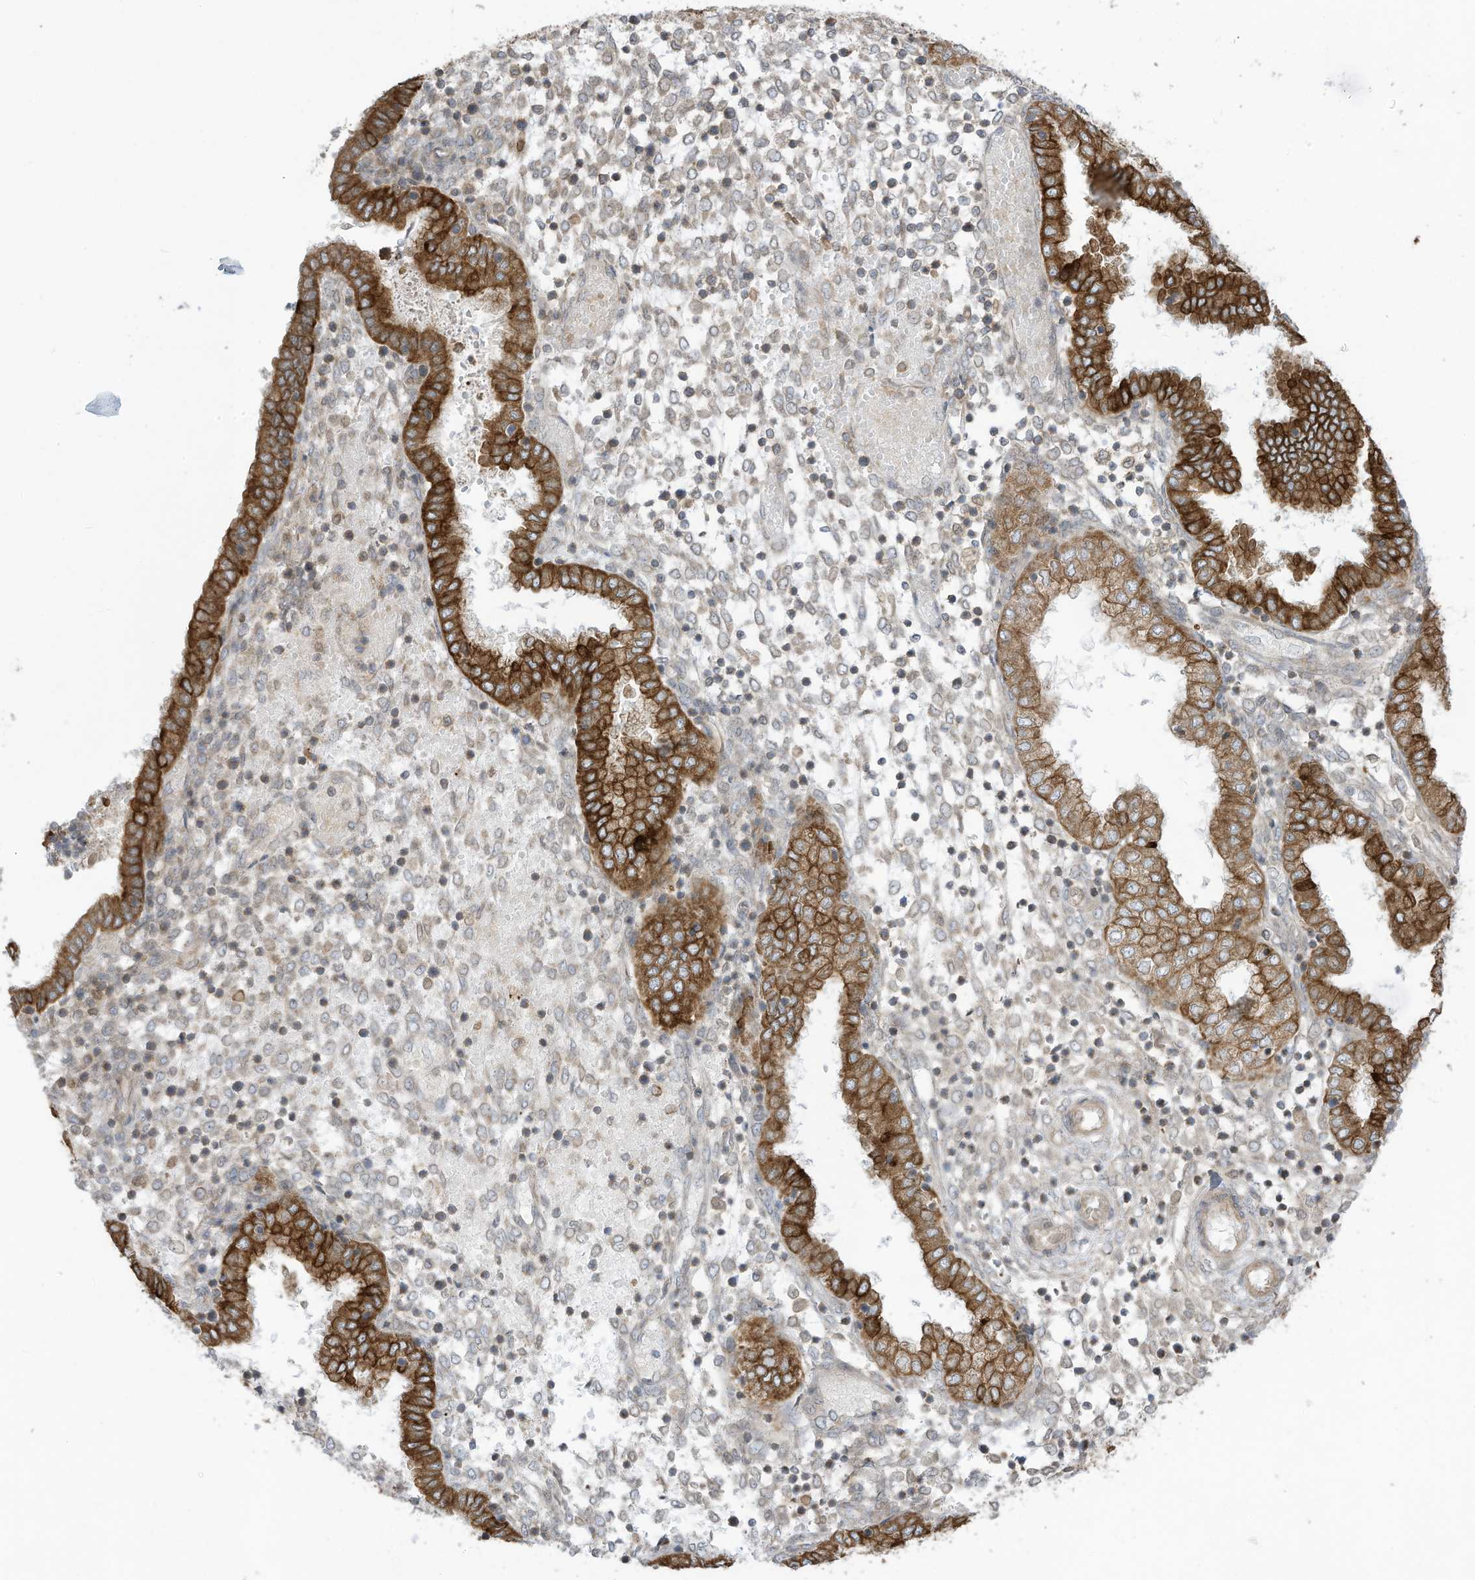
{"staining": {"intensity": "moderate", "quantity": "<25%", "location": "cytoplasmic/membranous"}, "tissue": "endometrium", "cell_type": "Cells in endometrial stroma", "image_type": "normal", "snomed": [{"axis": "morphology", "description": "Normal tissue, NOS"}, {"axis": "topography", "description": "Endometrium"}], "caption": "Immunohistochemistry (DAB (3,3'-diaminobenzidine)) staining of benign human endometrium demonstrates moderate cytoplasmic/membranous protein expression in about <25% of cells in endometrial stroma.", "gene": "CGAS", "patient": {"sex": "female", "age": 53}}